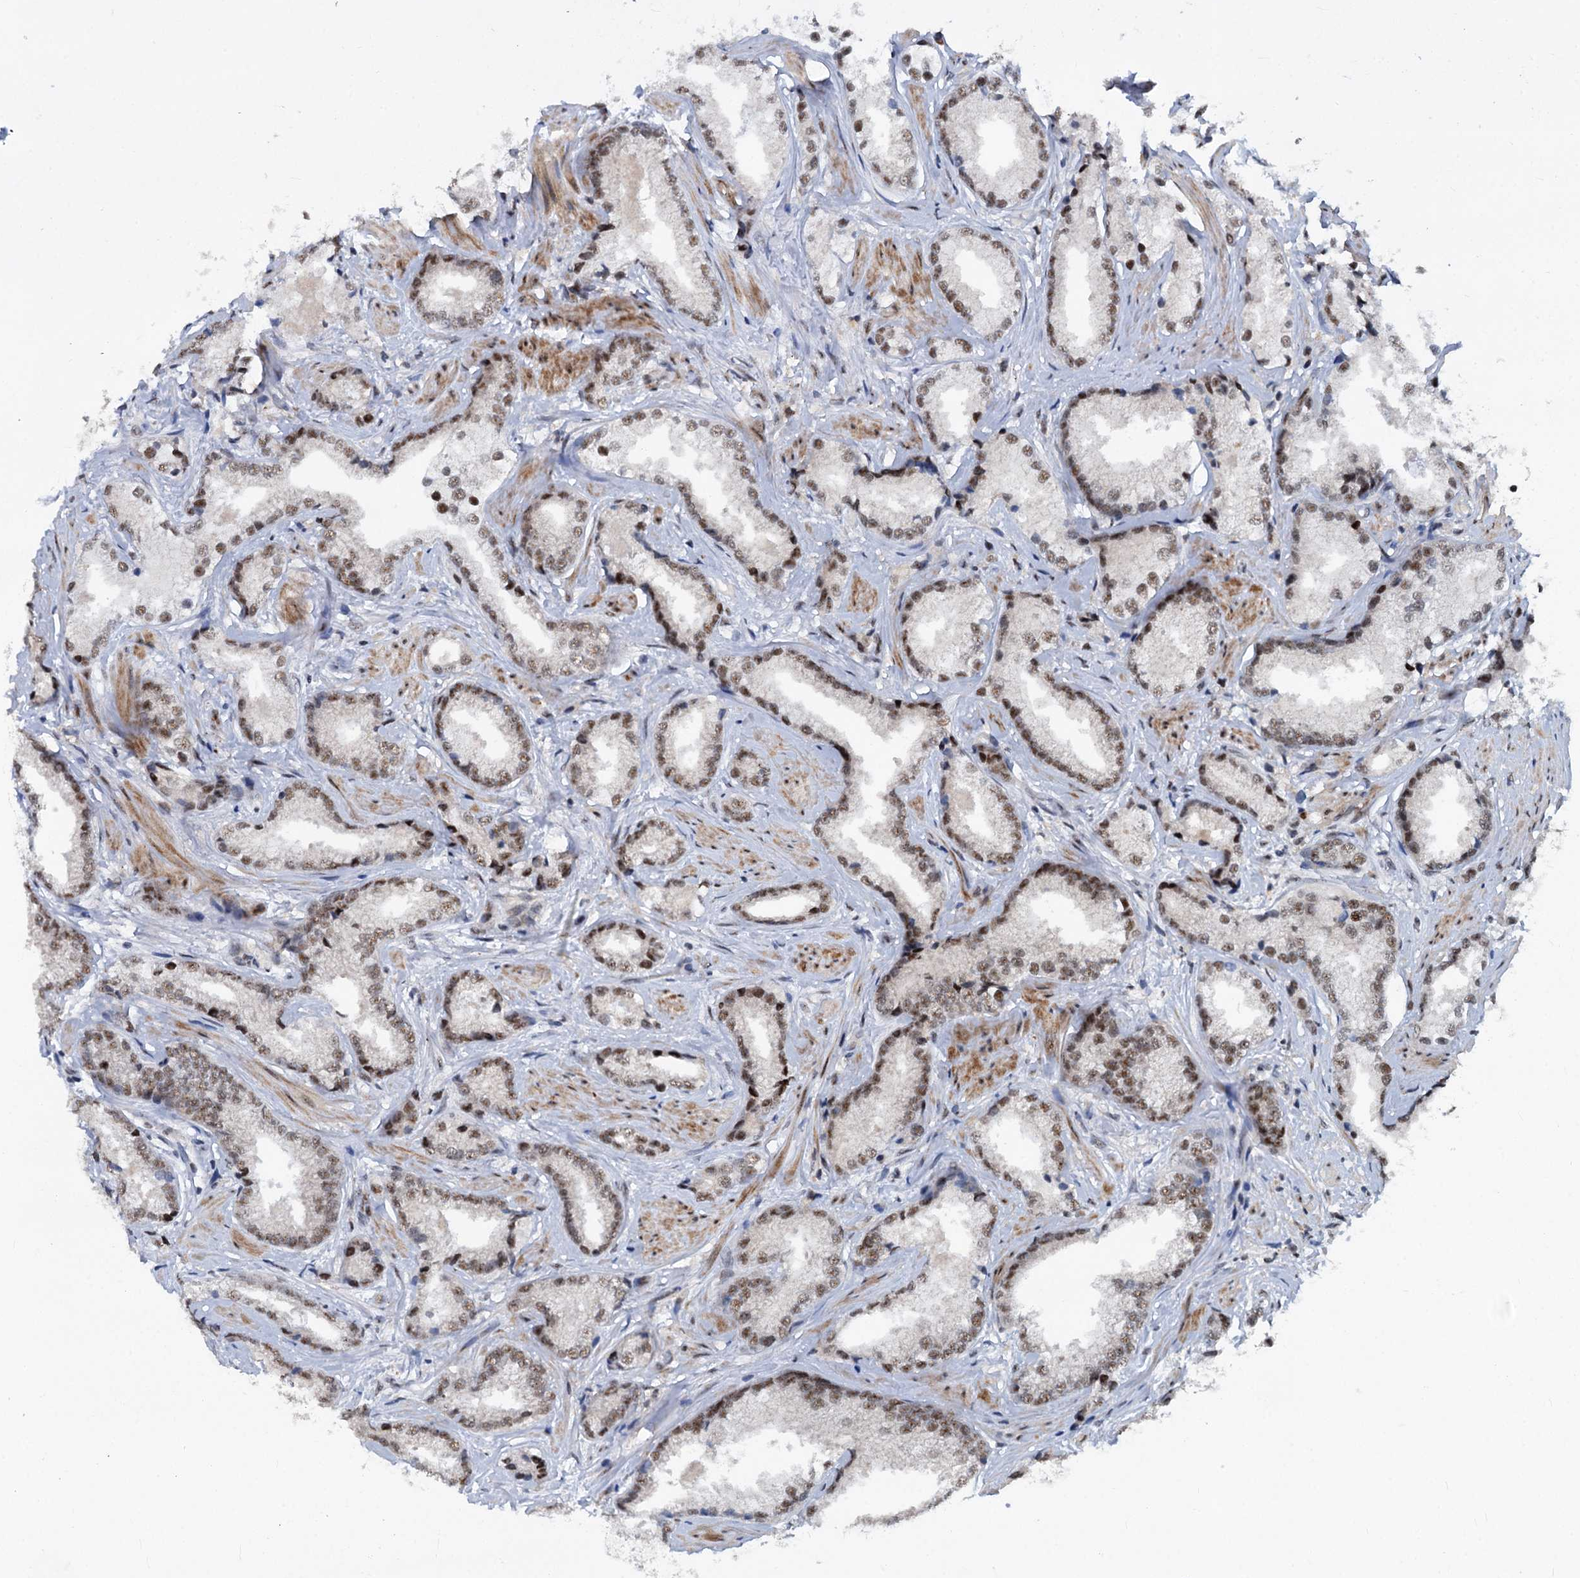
{"staining": {"intensity": "moderate", "quantity": ">75%", "location": "nuclear"}, "tissue": "prostate cancer", "cell_type": "Tumor cells", "image_type": "cancer", "snomed": [{"axis": "morphology", "description": "Adenocarcinoma, High grade"}, {"axis": "topography", "description": "Prostate"}], "caption": "High-magnification brightfield microscopy of prostate cancer stained with DAB (3,3'-diaminobenzidine) (brown) and counterstained with hematoxylin (blue). tumor cells exhibit moderate nuclear staining is identified in approximately>75% of cells. (DAB (3,3'-diaminobenzidine) = brown stain, brightfield microscopy at high magnification).", "gene": "PHF8", "patient": {"sex": "male", "age": 66}}